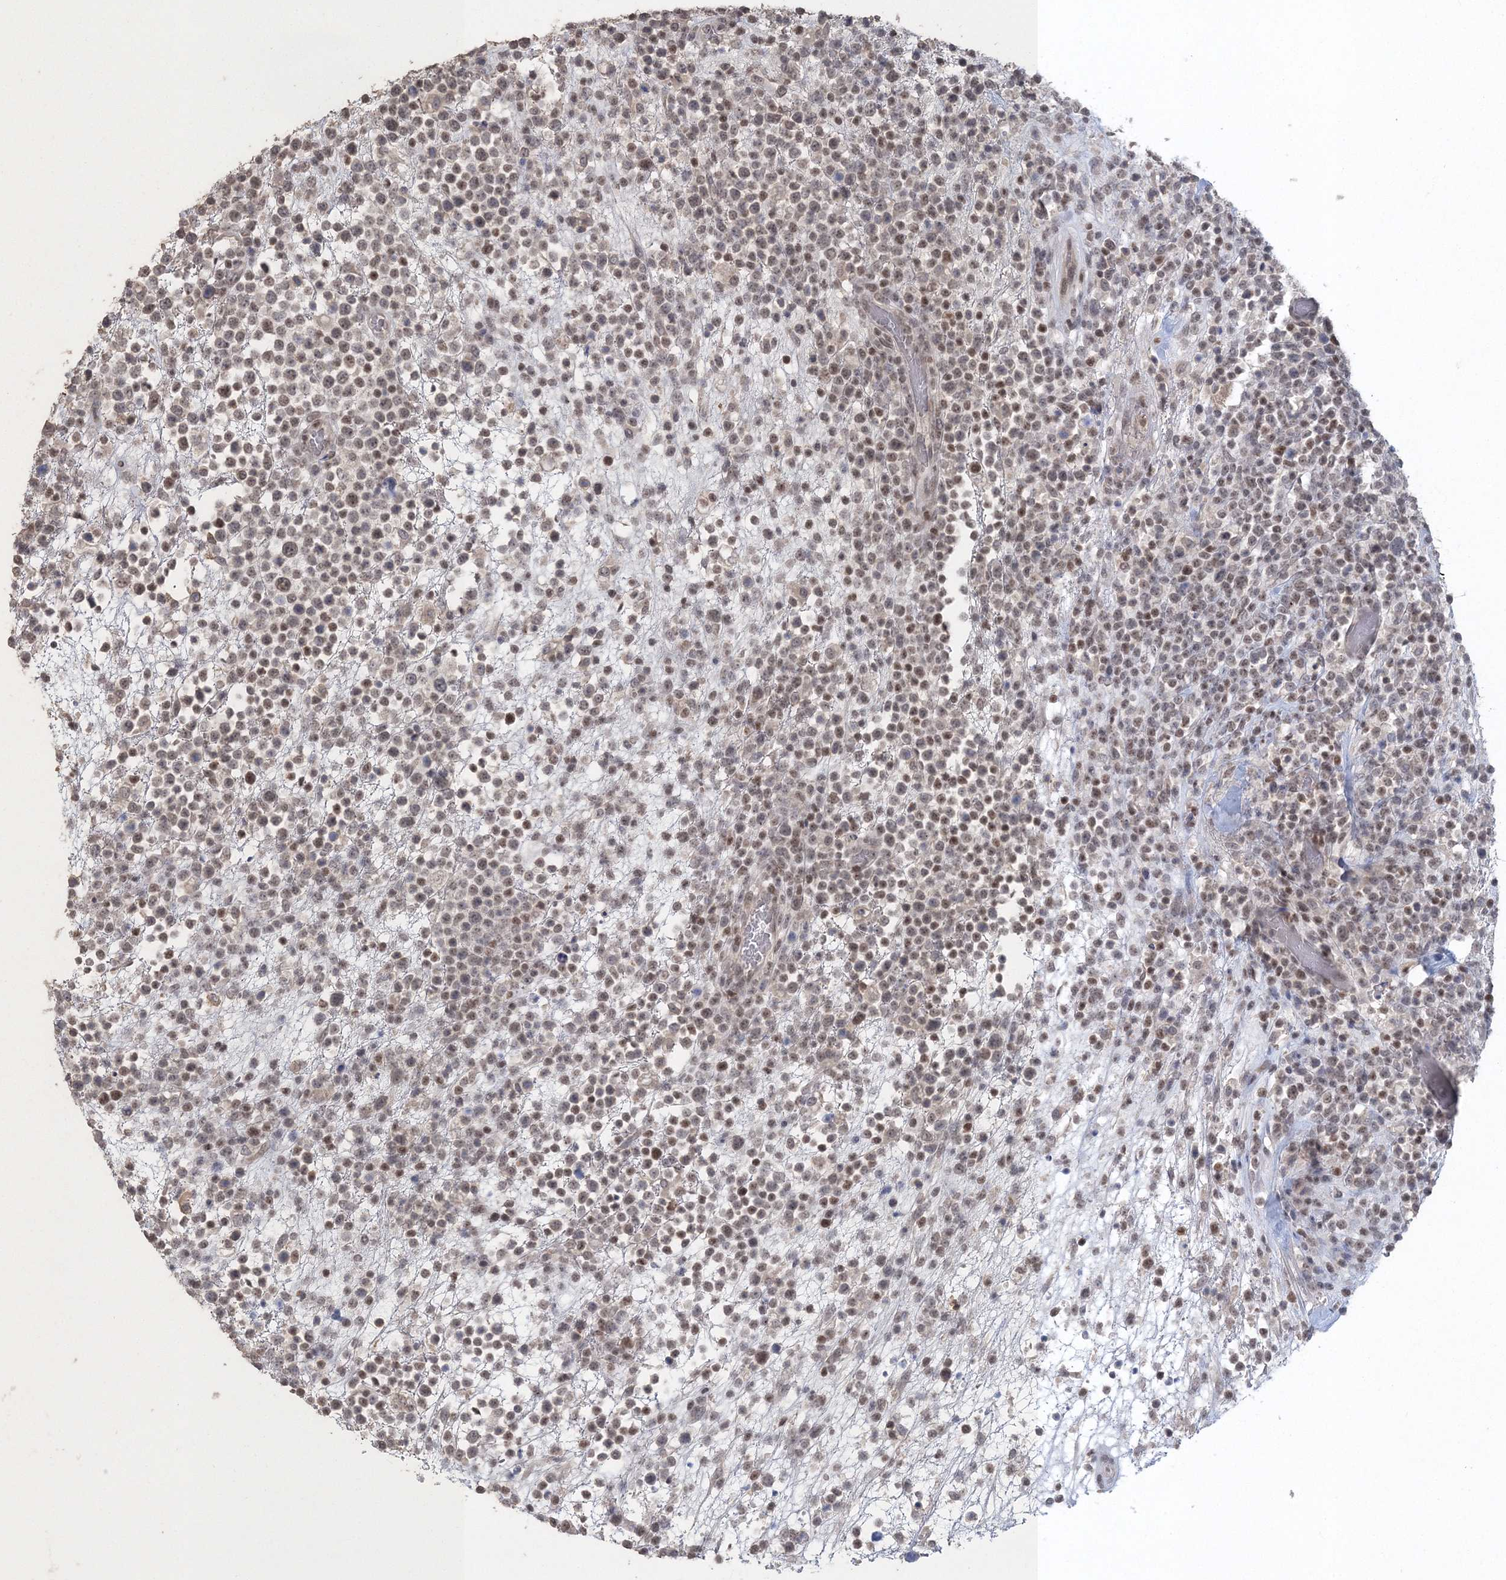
{"staining": {"intensity": "moderate", "quantity": "25%-75%", "location": "nuclear"}, "tissue": "lymphoma", "cell_type": "Tumor cells", "image_type": "cancer", "snomed": [{"axis": "morphology", "description": "Malignant lymphoma, non-Hodgkin's type, High grade"}, {"axis": "topography", "description": "Colon"}], "caption": "Malignant lymphoma, non-Hodgkin's type (high-grade) tissue reveals moderate nuclear positivity in approximately 25%-75% of tumor cells", "gene": "UIMC1", "patient": {"sex": "female", "age": 53}}